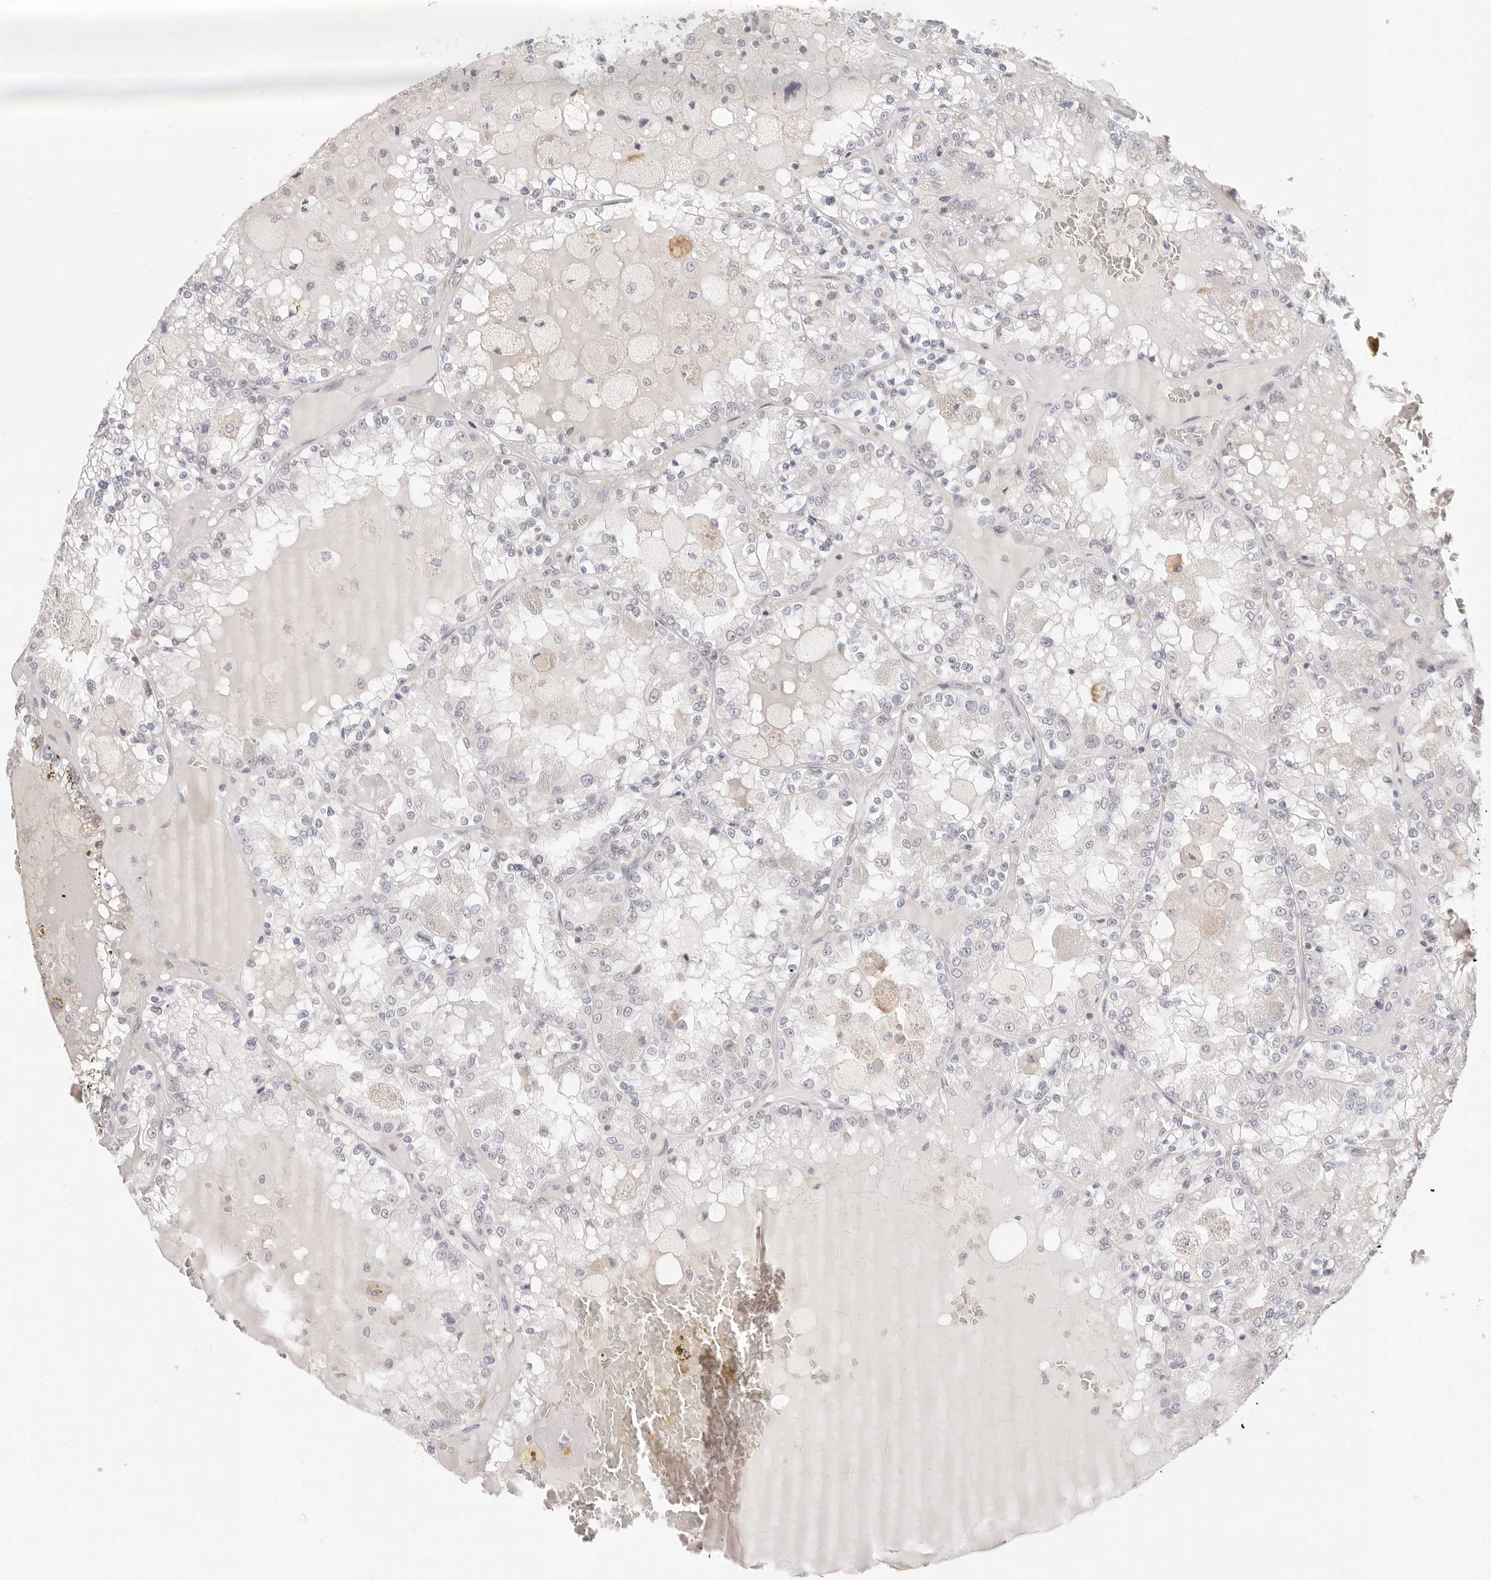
{"staining": {"intensity": "negative", "quantity": "none", "location": "none"}, "tissue": "renal cancer", "cell_type": "Tumor cells", "image_type": "cancer", "snomed": [{"axis": "morphology", "description": "Adenocarcinoma, NOS"}, {"axis": "topography", "description": "Kidney"}], "caption": "Human renal cancer stained for a protein using immunohistochemistry (IHC) shows no staining in tumor cells.", "gene": "LTB4R2", "patient": {"sex": "female", "age": 56}}